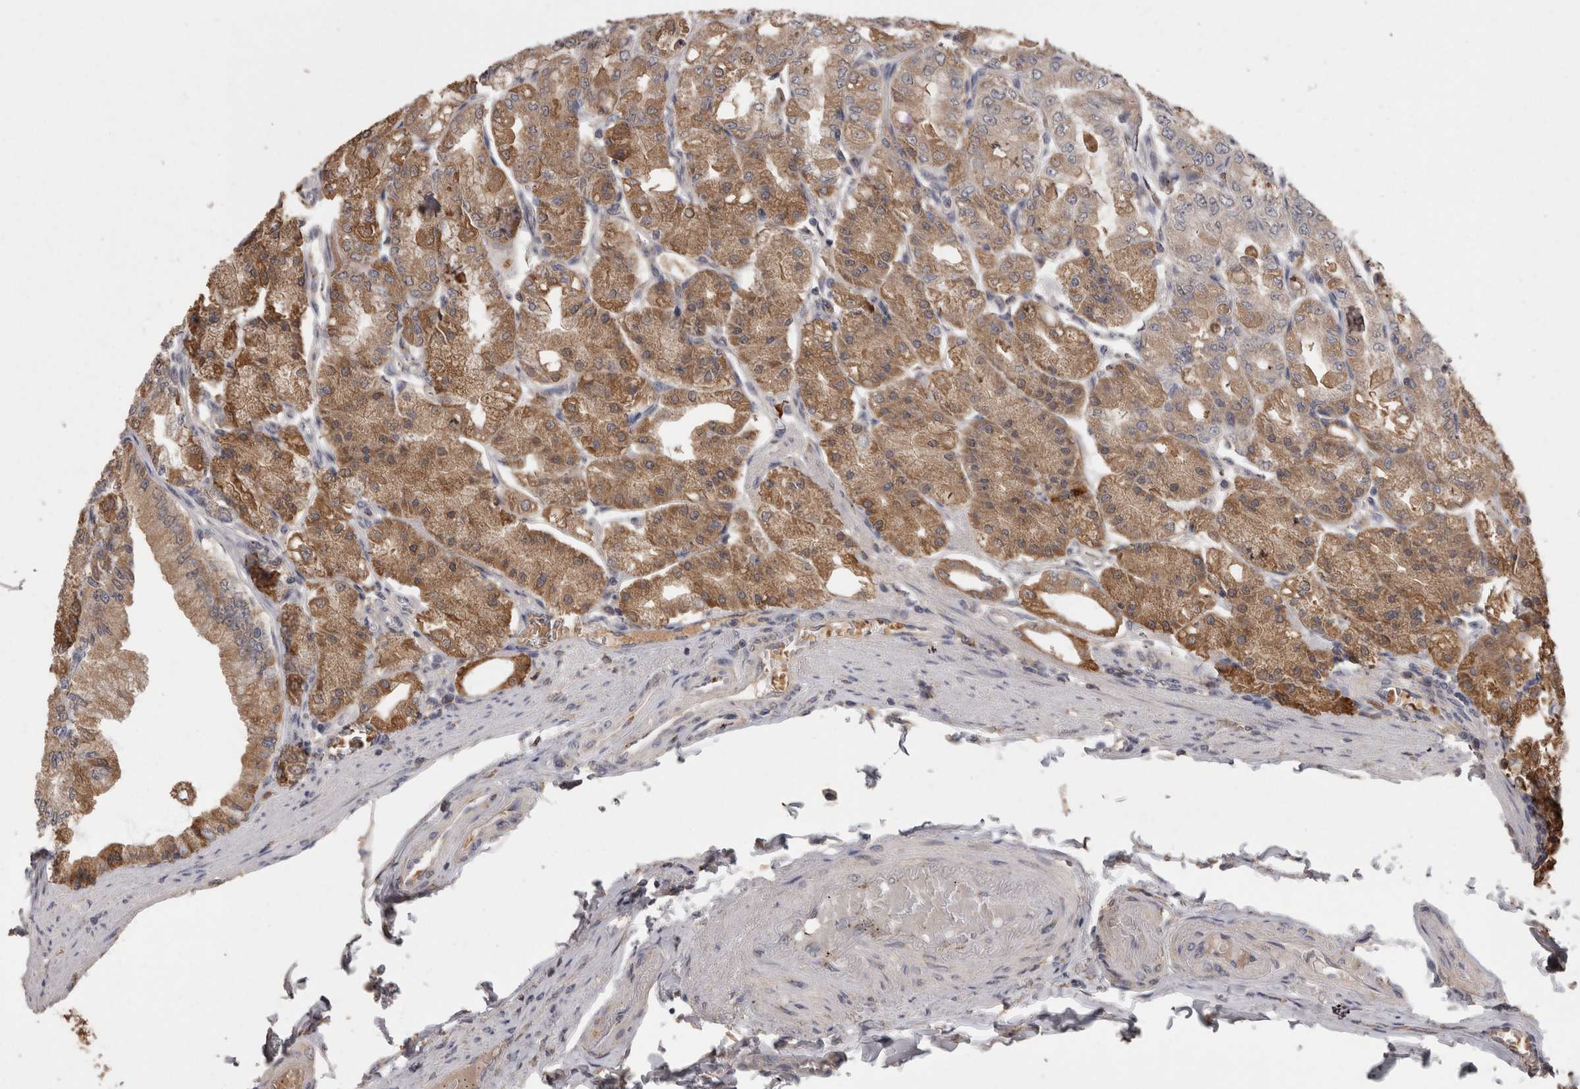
{"staining": {"intensity": "moderate", "quantity": ">75%", "location": "cytoplasmic/membranous"}, "tissue": "stomach", "cell_type": "Glandular cells", "image_type": "normal", "snomed": [{"axis": "morphology", "description": "Normal tissue, NOS"}, {"axis": "topography", "description": "Stomach, lower"}], "caption": "Stomach stained with a brown dye demonstrates moderate cytoplasmic/membranous positive positivity in approximately >75% of glandular cells.", "gene": "PCM1", "patient": {"sex": "male", "age": 71}}